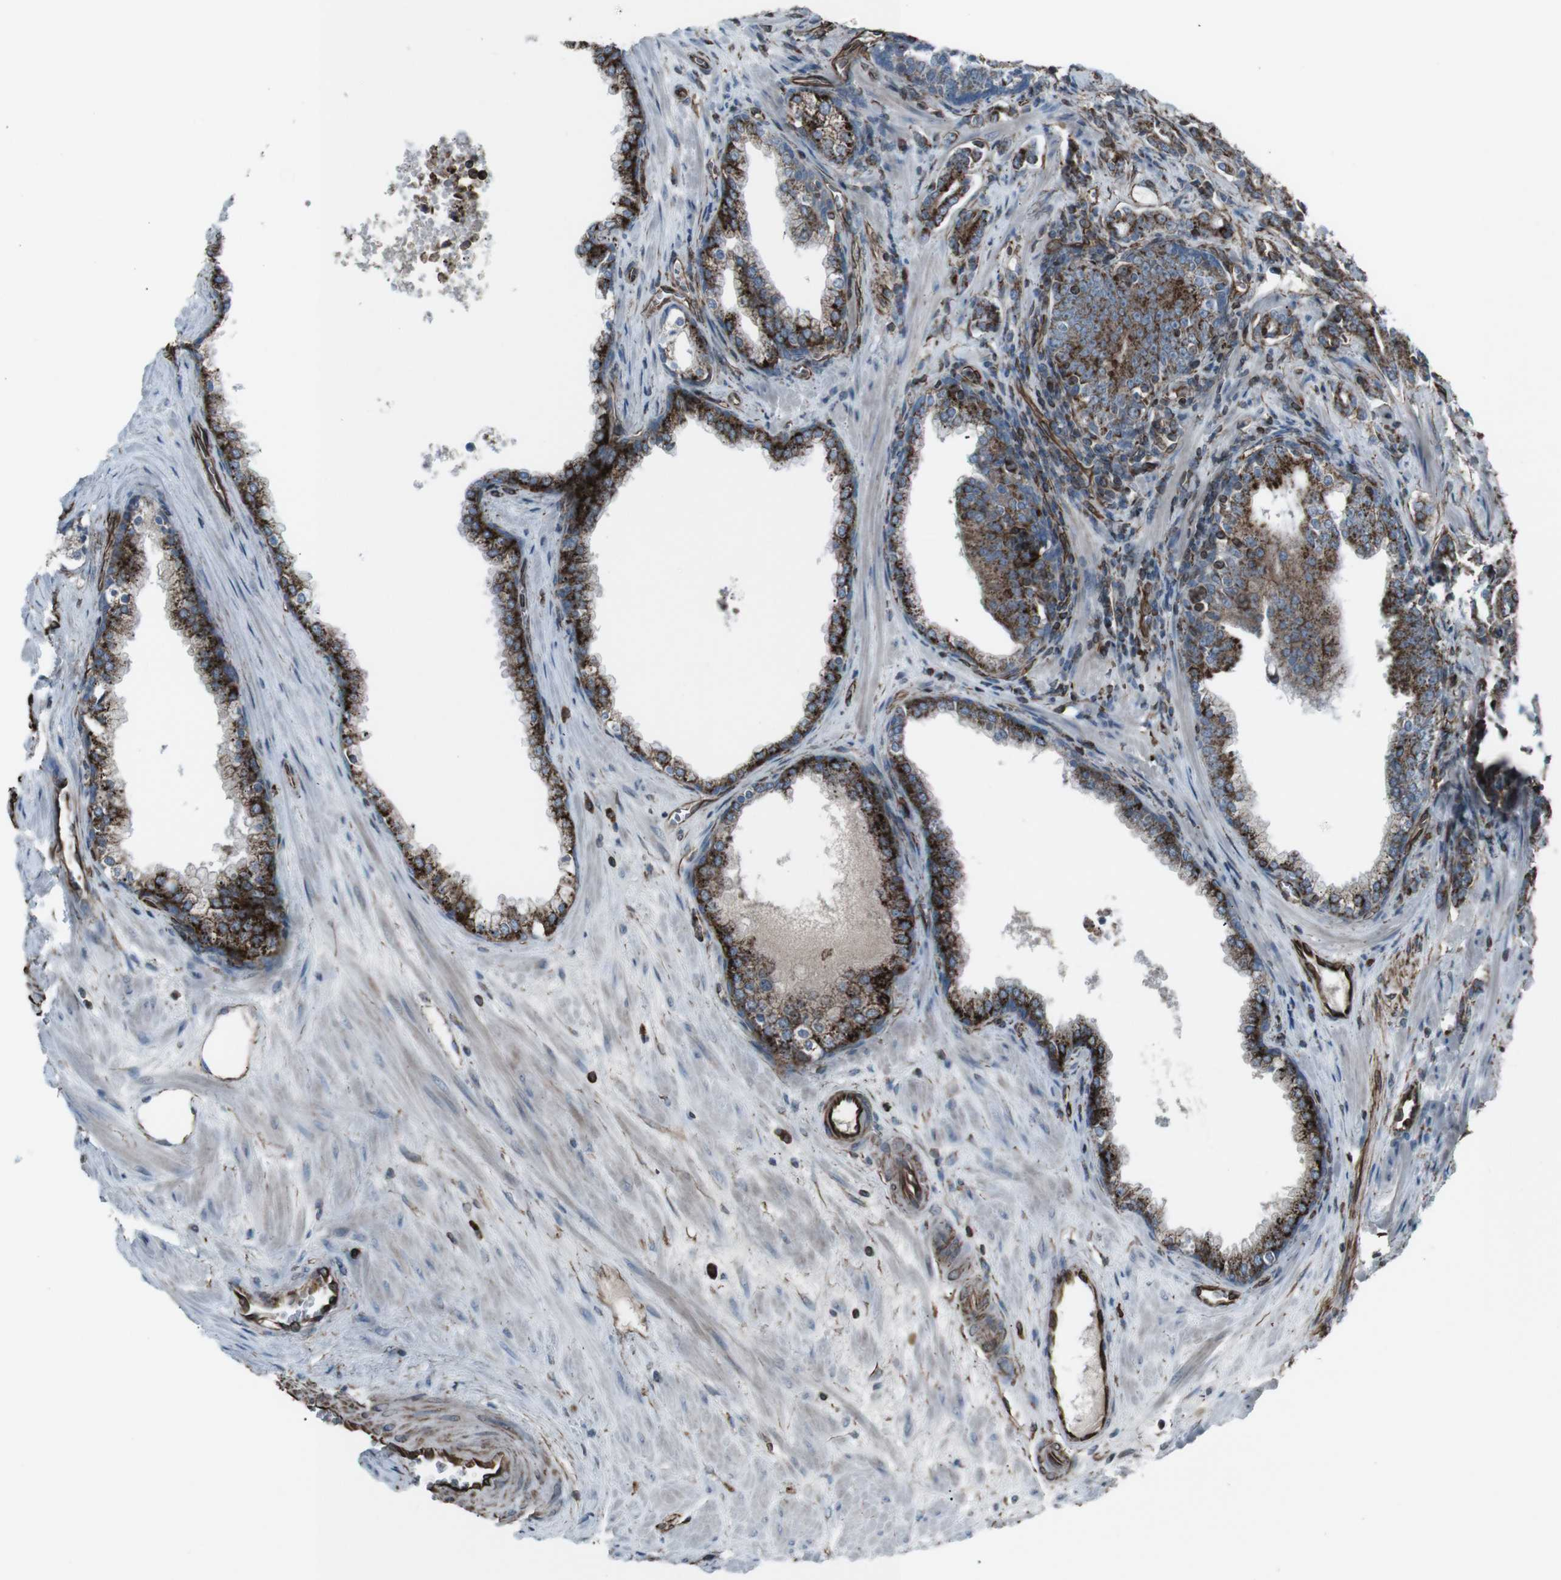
{"staining": {"intensity": "strong", "quantity": ">75%", "location": "cytoplasmic/membranous"}, "tissue": "prostate cancer", "cell_type": "Tumor cells", "image_type": "cancer", "snomed": [{"axis": "morphology", "description": "Adenocarcinoma, Low grade"}, {"axis": "topography", "description": "Prostate"}], "caption": "IHC of human adenocarcinoma (low-grade) (prostate) displays high levels of strong cytoplasmic/membranous staining in about >75% of tumor cells.", "gene": "TMEM141", "patient": {"sex": "male", "age": 58}}